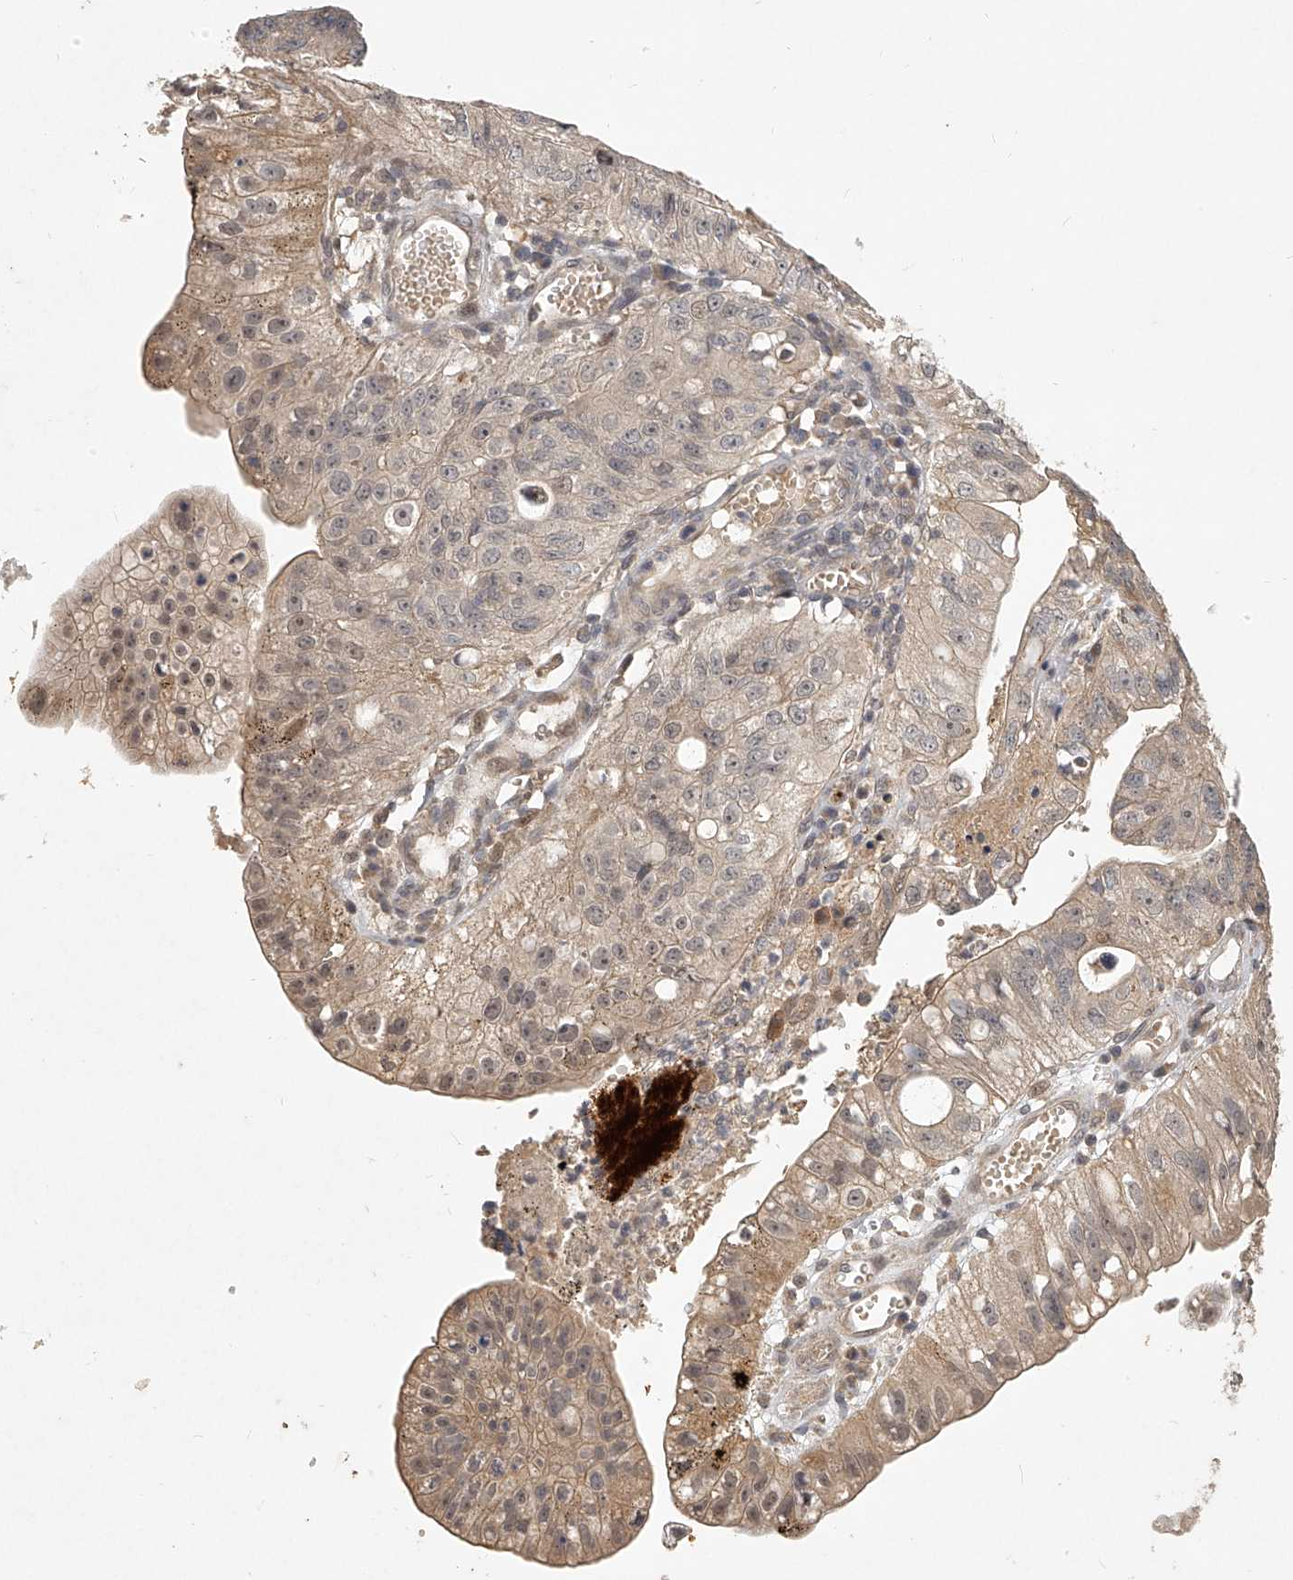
{"staining": {"intensity": "weak", "quantity": "25%-75%", "location": "cytoplasmic/membranous"}, "tissue": "stomach cancer", "cell_type": "Tumor cells", "image_type": "cancer", "snomed": [{"axis": "morphology", "description": "Adenocarcinoma, NOS"}, {"axis": "topography", "description": "Stomach"}], "caption": "A high-resolution micrograph shows IHC staining of stomach cancer, which demonstrates weak cytoplasmic/membranous positivity in approximately 25%-75% of tumor cells. The protein is shown in brown color, while the nuclei are stained blue.", "gene": "SLC37A1", "patient": {"sex": "male", "age": 59}}